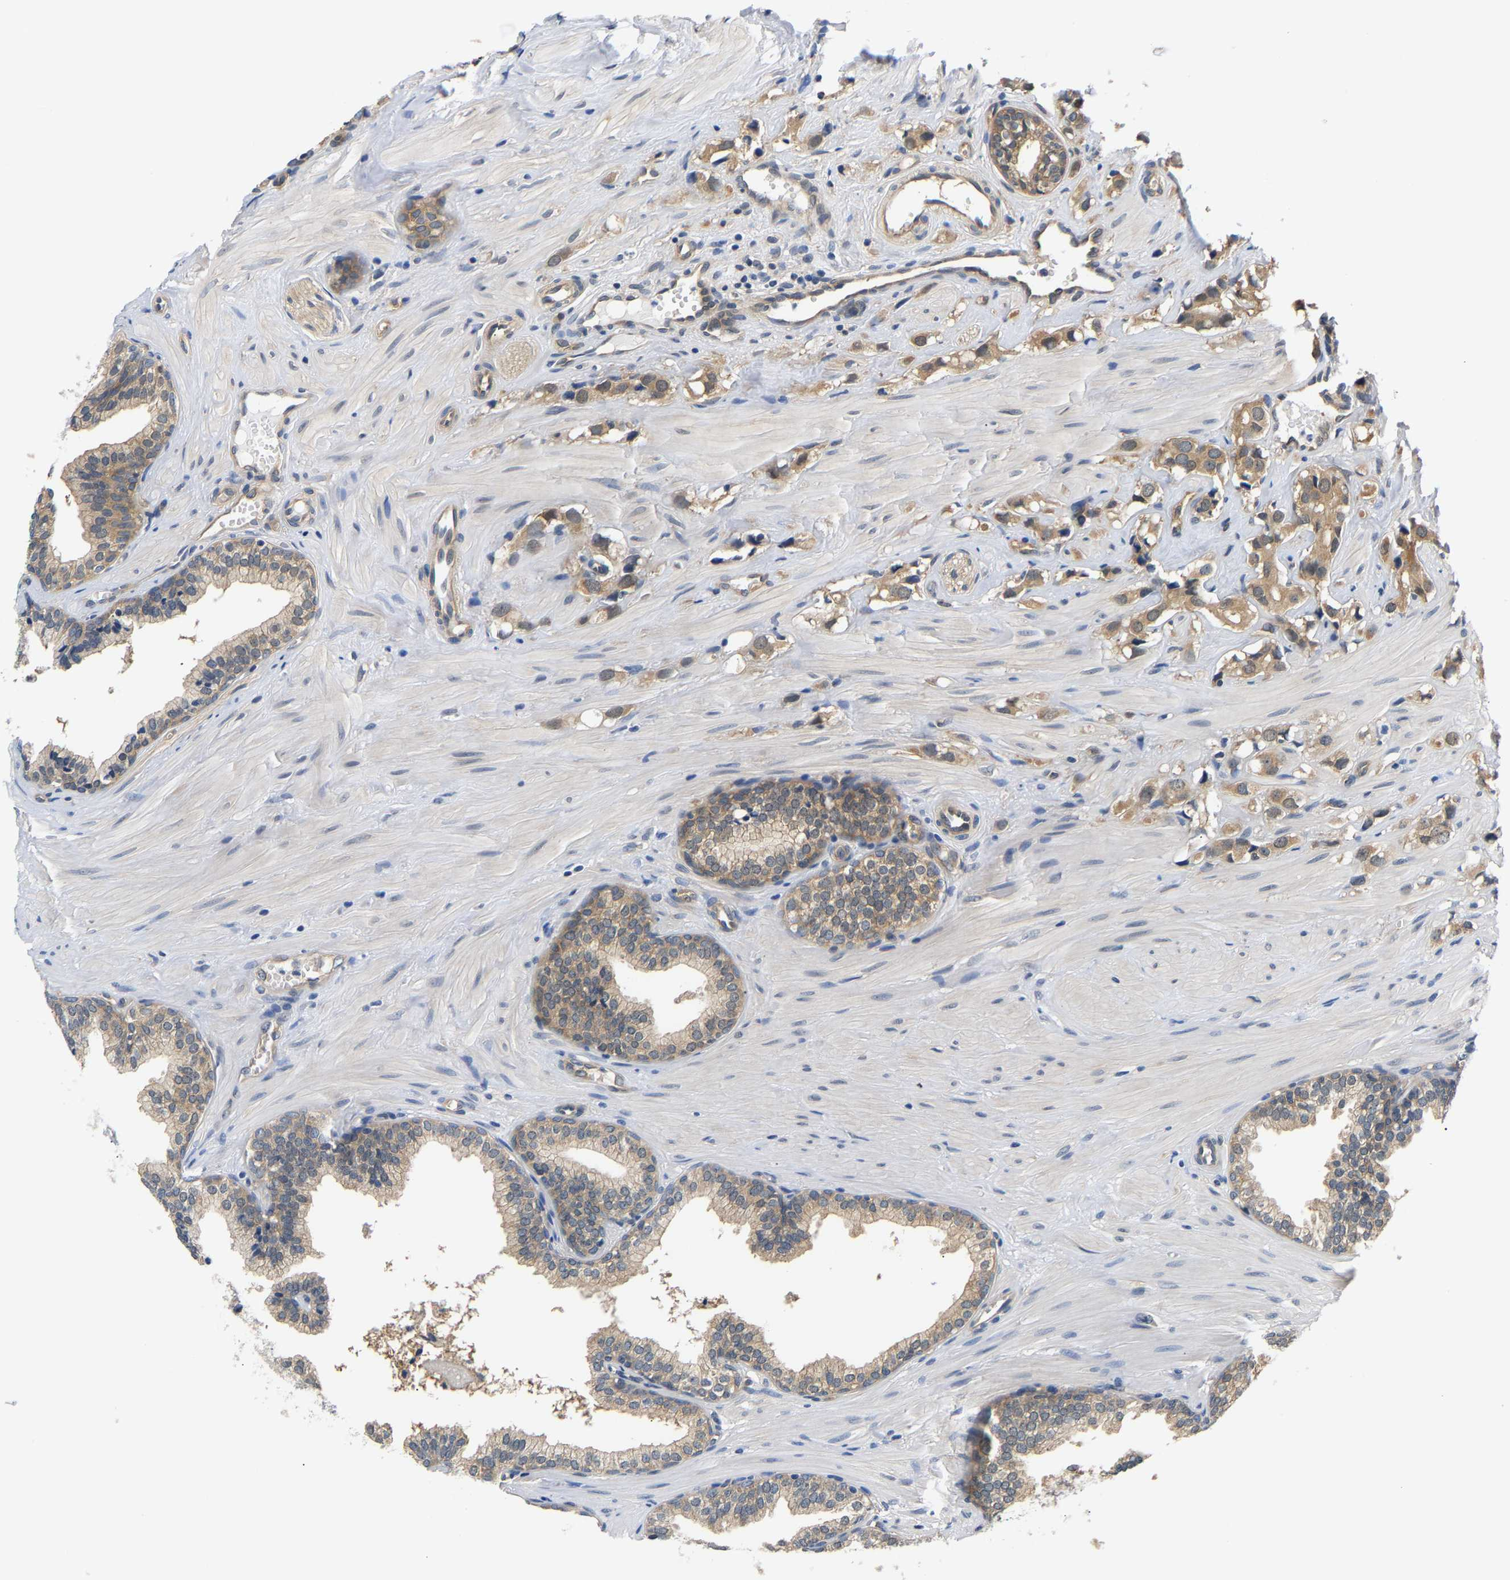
{"staining": {"intensity": "moderate", "quantity": ">75%", "location": "cytoplasmic/membranous"}, "tissue": "prostate cancer", "cell_type": "Tumor cells", "image_type": "cancer", "snomed": [{"axis": "morphology", "description": "Adenocarcinoma, High grade"}, {"axis": "topography", "description": "Prostate"}], "caption": "This micrograph displays immunohistochemistry (IHC) staining of human prostate cancer, with medium moderate cytoplasmic/membranous expression in about >75% of tumor cells.", "gene": "ARHGEF12", "patient": {"sex": "male", "age": 52}}